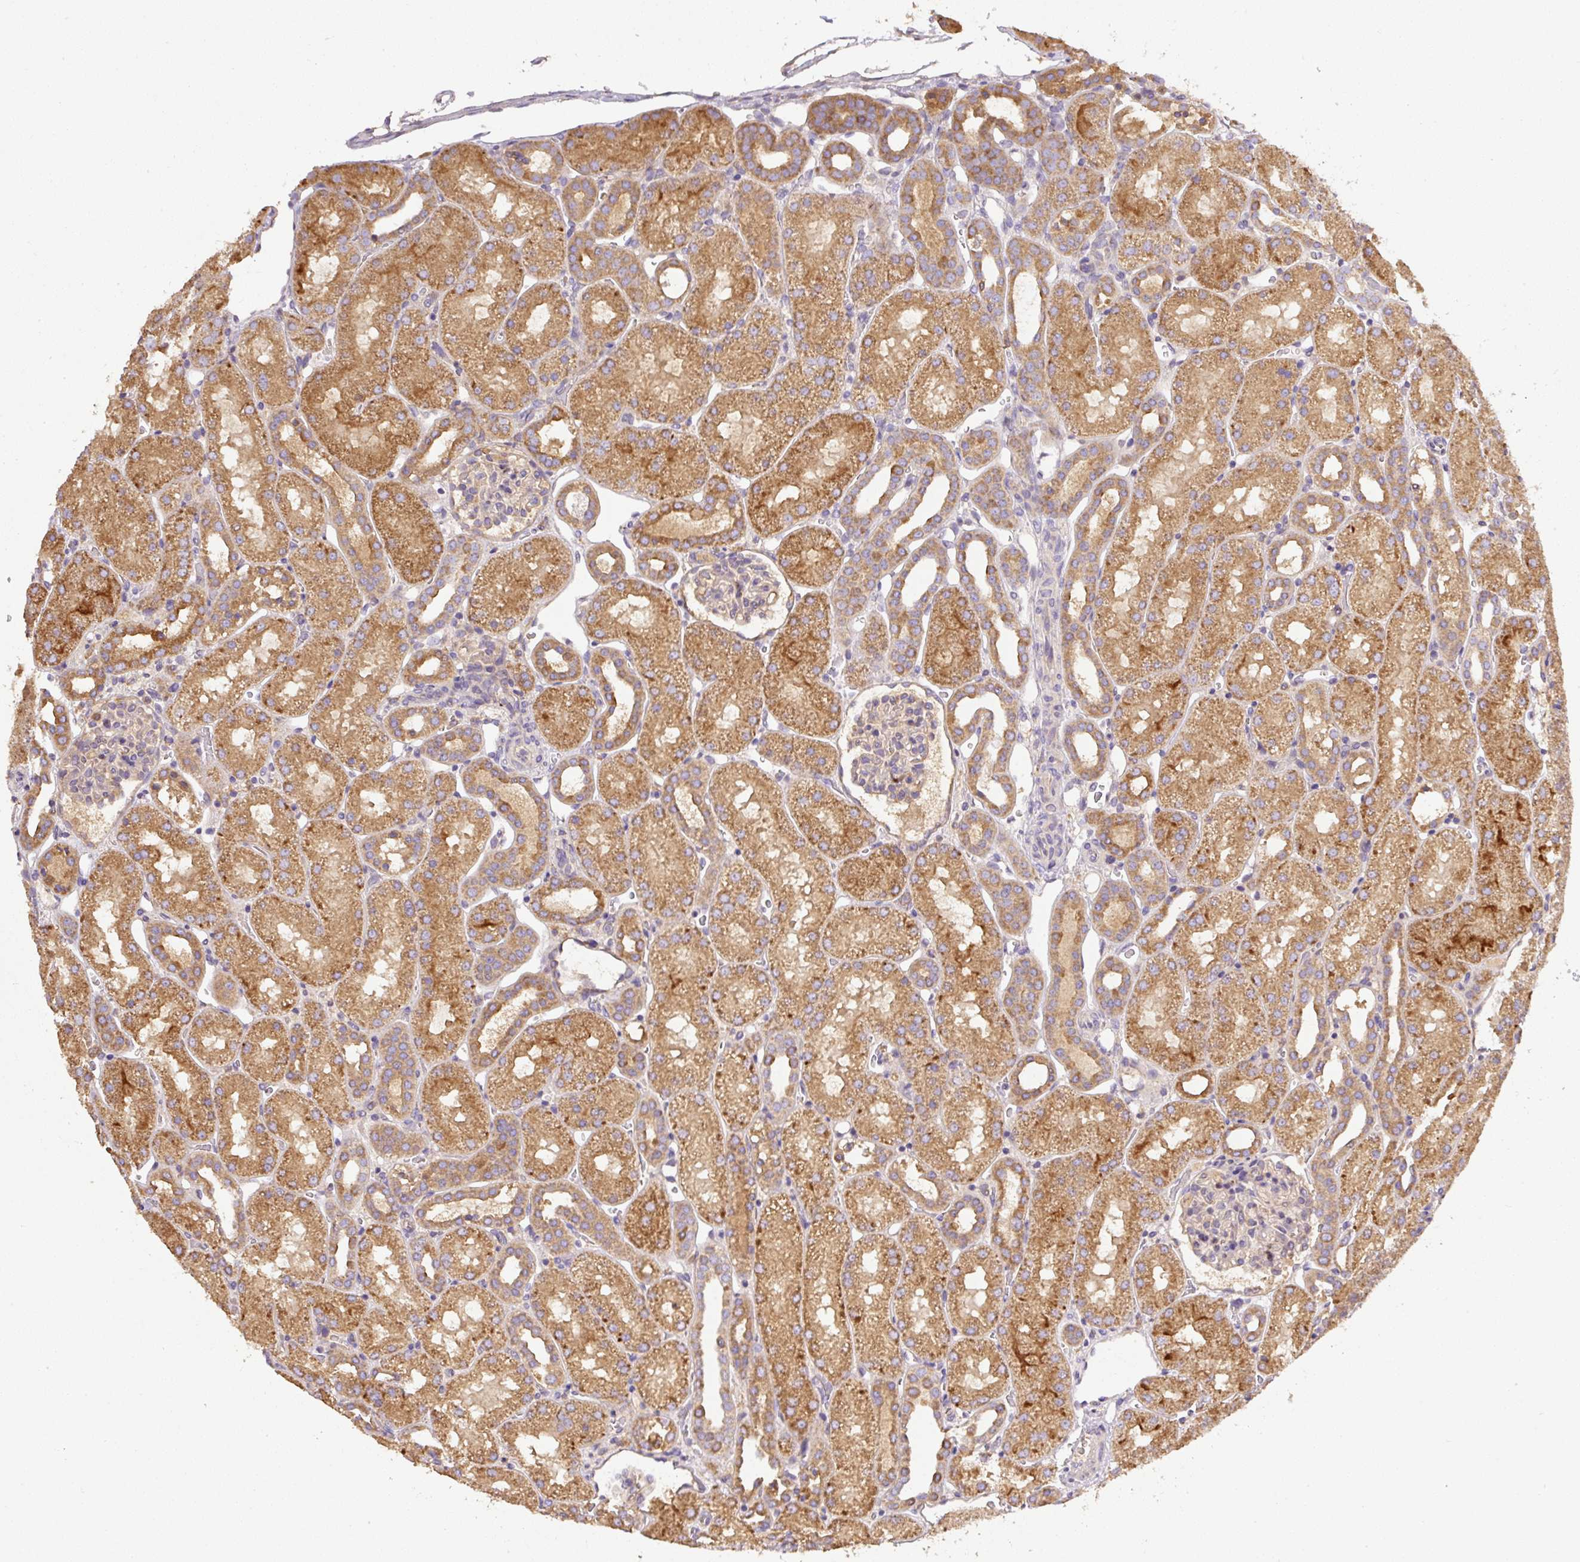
{"staining": {"intensity": "negative", "quantity": "none", "location": "none"}, "tissue": "kidney", "cell_type": "Cells in glomeruli", "image_type": "normal", "snomed": [{"axis": "morphology", "description": "Normal tissue, NOS"}, {"axis": "topography", "description": "Kidney"}], "caption": "Kidney stained for a protein using immunohistochemistry (IHC) exhibits no expression cells in glomeruli.", "gene": "DAPK1", "patient": {"sex": "male", "age": 2}}